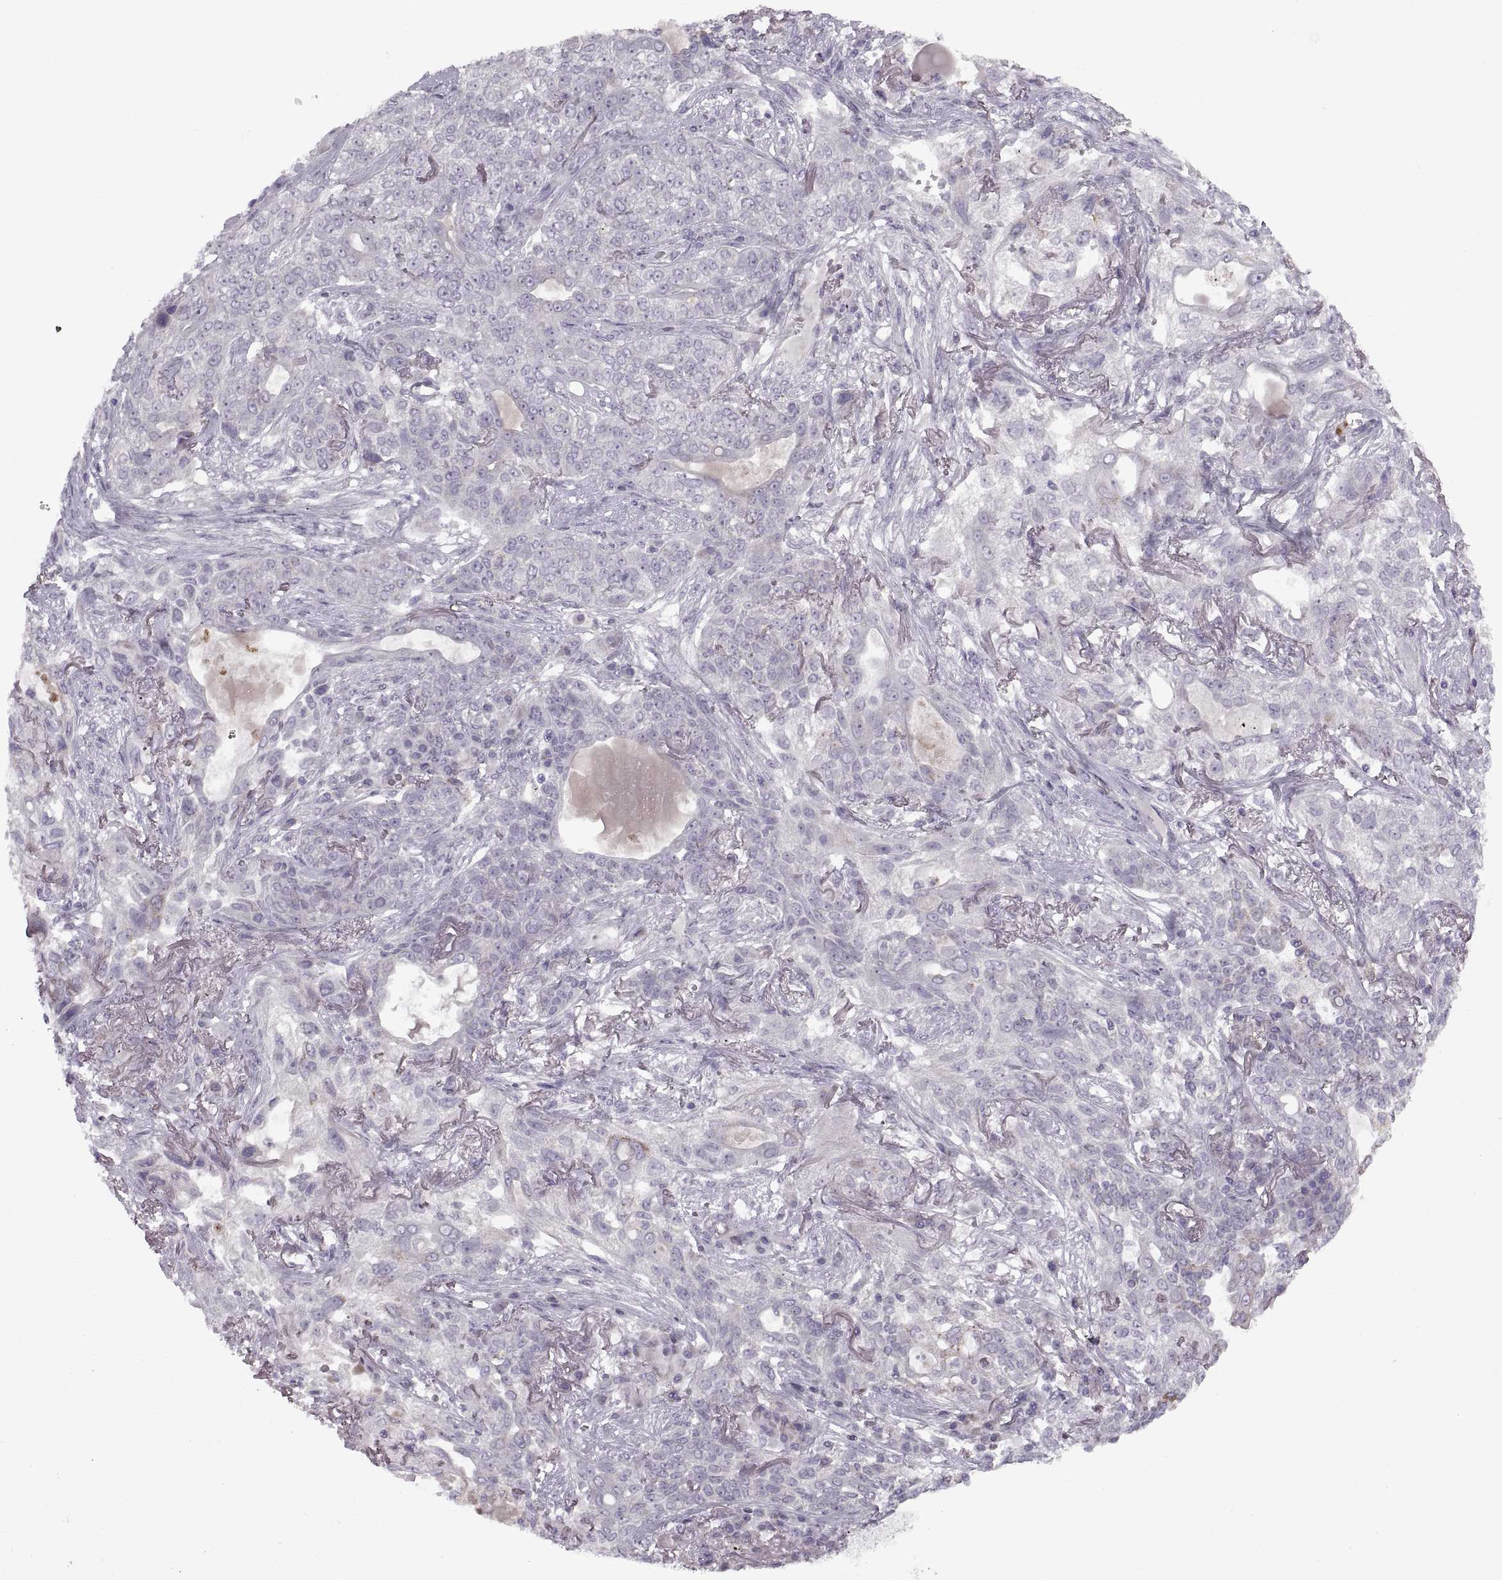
{"staining": {"intensity": "negative", "quantity": "none", "location": "none"}, "tissue": "lung cancer", "cell_type": "Tumor cells", "image_type": "cancer", "snomed": [{"axis": "morphology", "description": "Squamous cell carcinoma, NOS"}, {"axis": "topography", "description": "Lung"}], "caption": "Tumor cells are negative for brown protein staining in lung cancer.", "gene": "PIERCE1", "patient": {"sex": "female", "age": 70}}